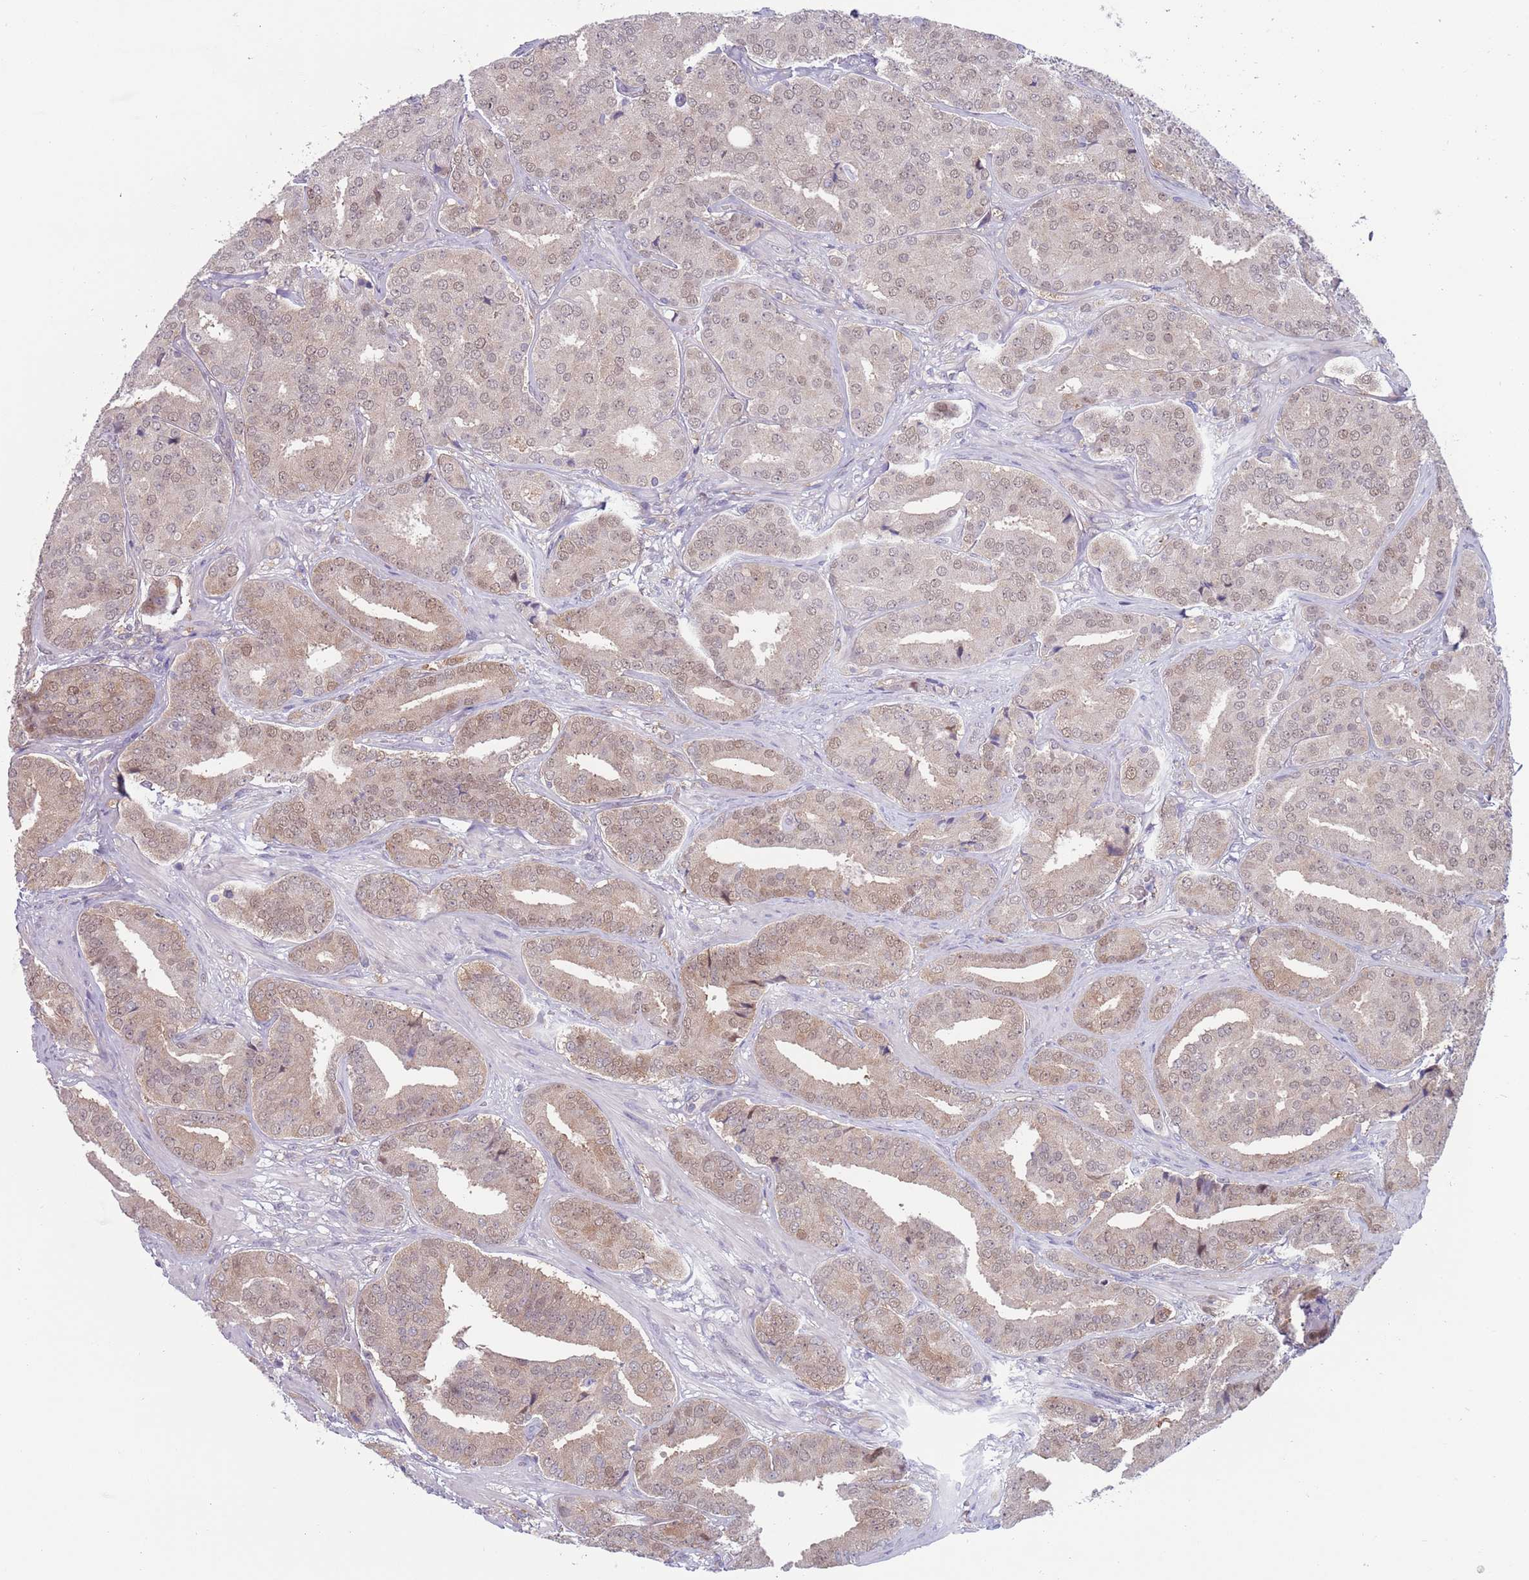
{"staining": {"intensity": "weak", "quantity": ">75%", "location": "cytoplasmic/membranous,nuclear"}, "tissue": "prostate cancer", "cell_type": "Tumor cells", "image_type": "cancer", "snomed": [{"axis": "morphology", "description": "Adenocarcinoma, High grade"}, {"axis": "topography", "description": "Prostate"}], "caption": "A low amount of weak cytoplasmic/membranous and nuclear expression is identified in approximately >75% of tumor cells in prostate cancer (high-grade adenocarcinoma) tissue.", "gene": "CLNS1A", "patient": {"sex": "male", "age": 63}}